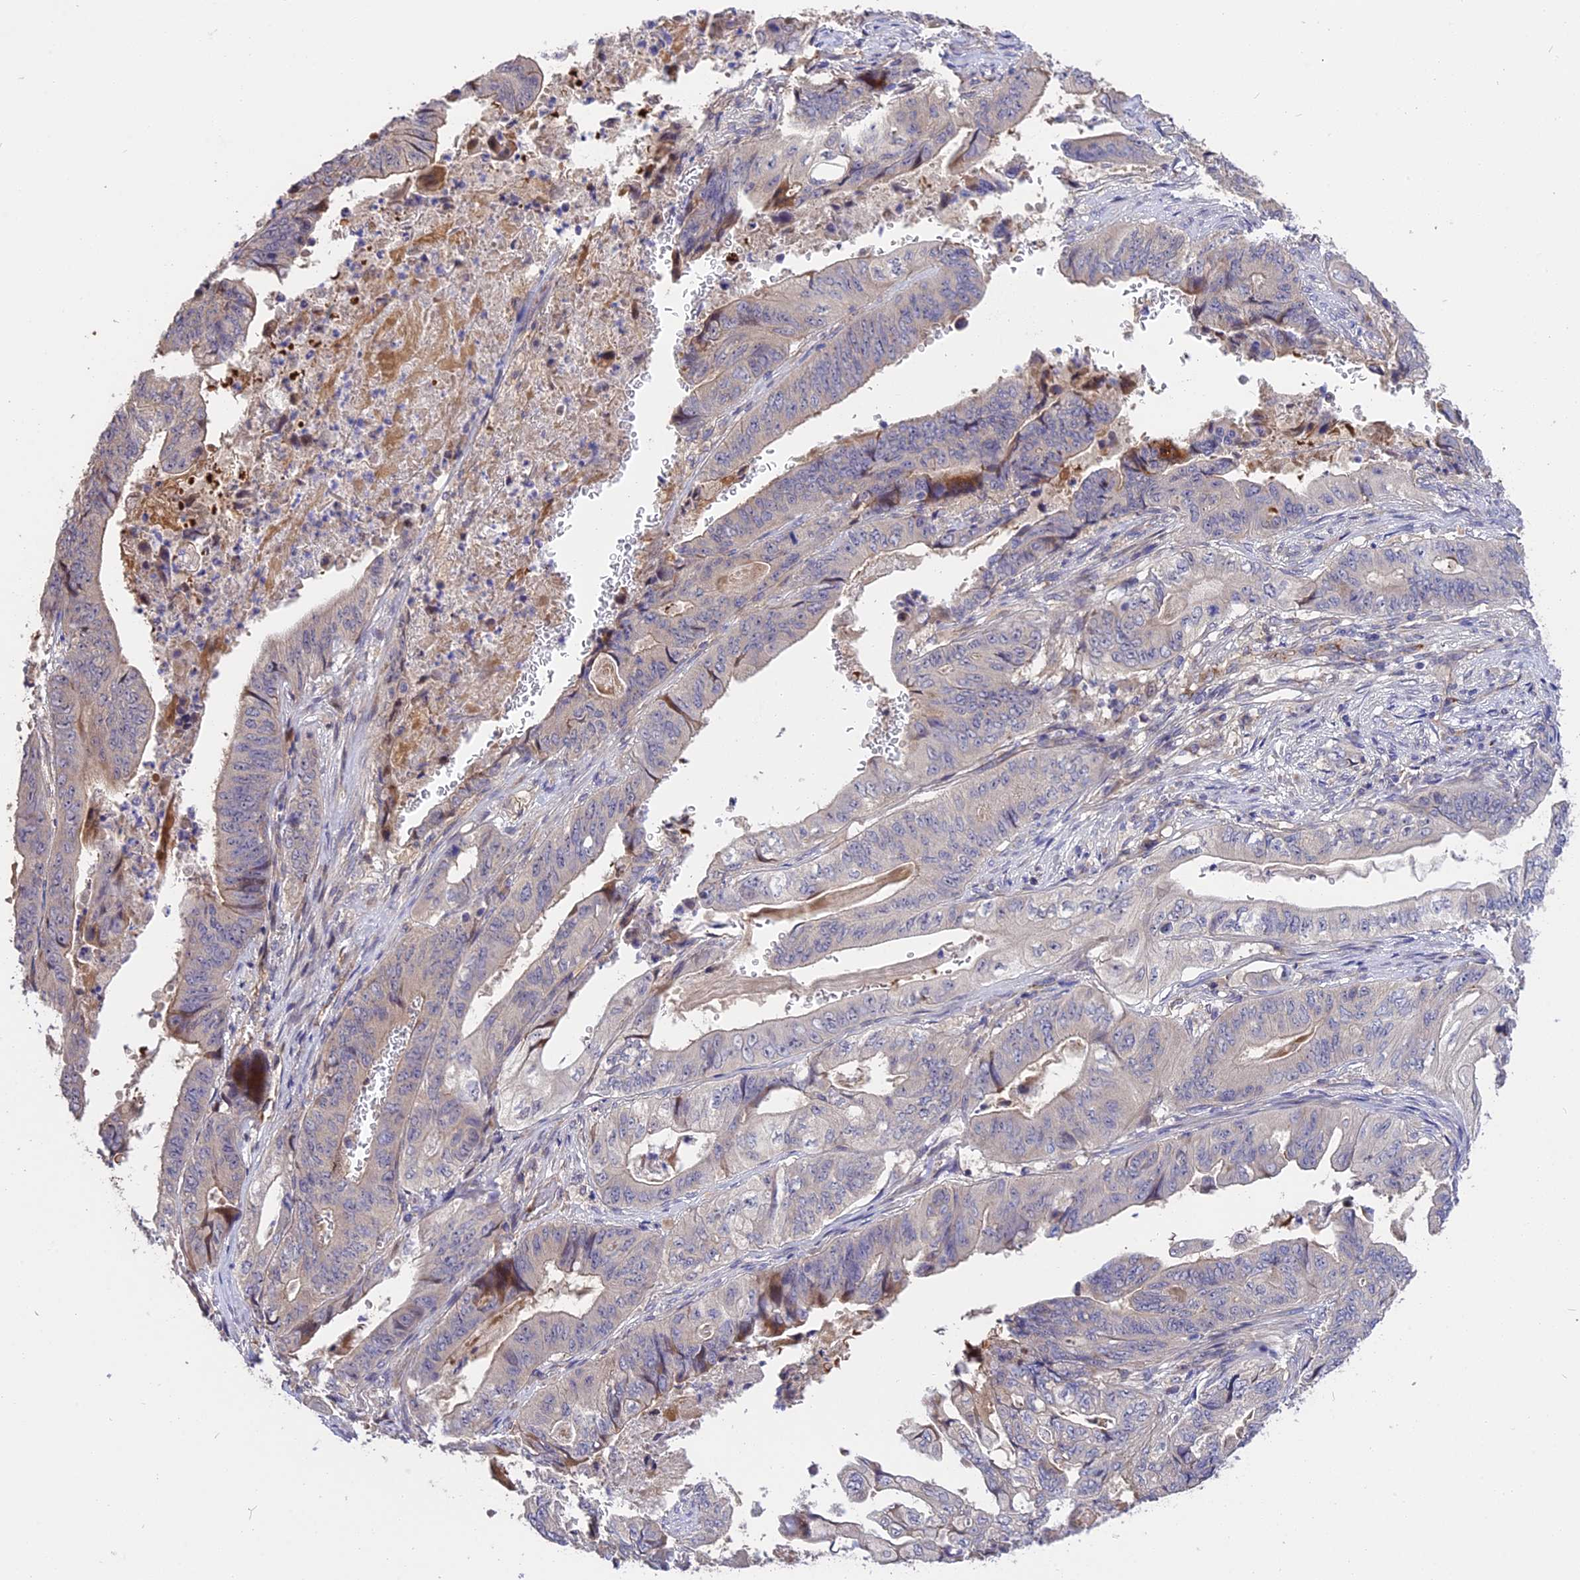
{"staining": {"intensity": "negative", "quantity": "none", "location": "none"}, "tissue": "stomach cancer", "cell_type": "Tumor cells", "image_type": "cancer", "snomed": [{"axis": "morphology", "description": "Adenocarcinoma, NOS"}, {"axis": "topography", "description": "Stomach"}], "caption": "The immunohistochemistry histopathology image has no significant expression in tumor cells of adenocarcinoma (stomach) tissue.", "gene": "MFSD2A", "patient": {"sex": "female", "age": 73}}